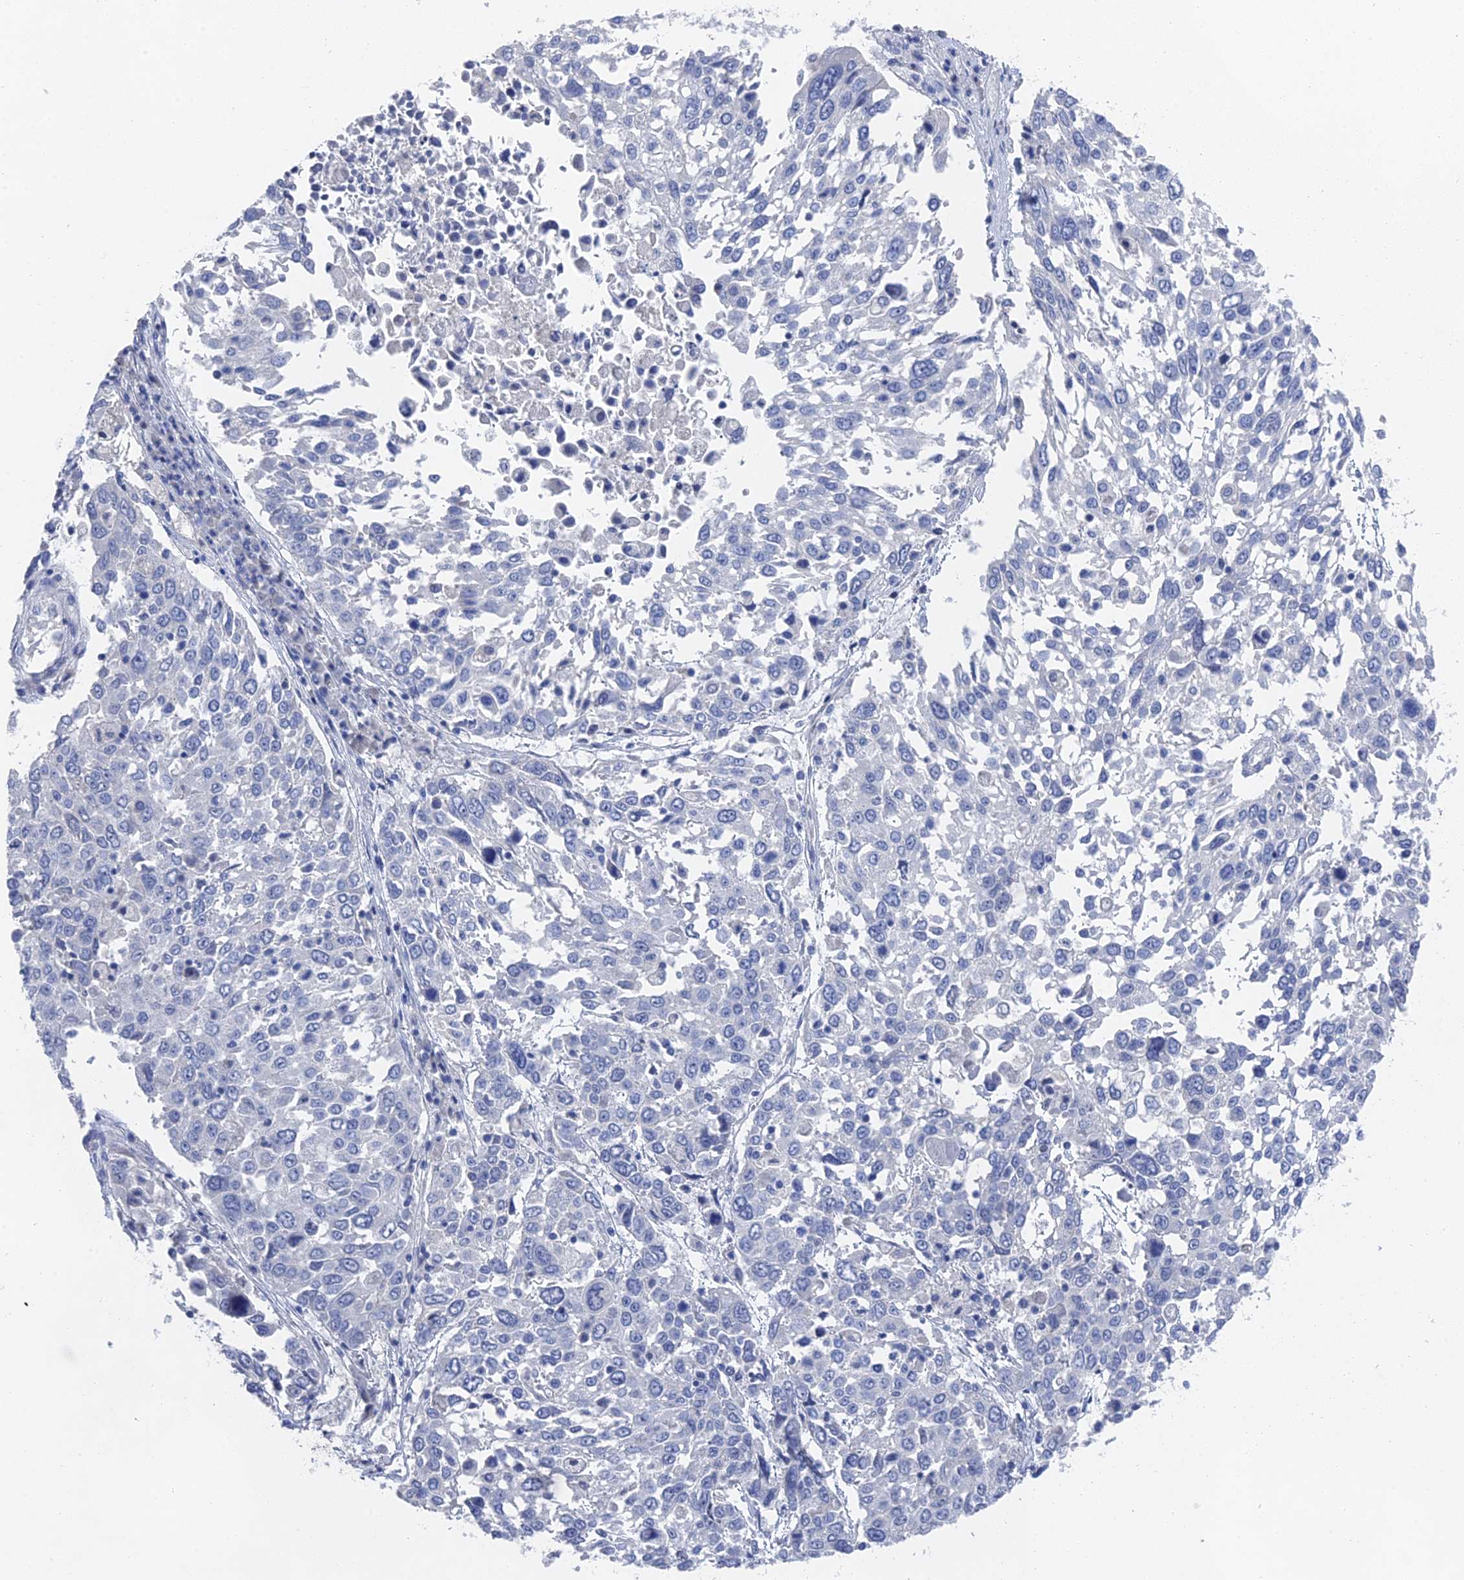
{"staining": {"intensity": "negative", "quantity": "none", "location": "none"}, "tissue": "lung cancer", "cell_type": "Tumor cells", "image_type": "cancer", "snomed": [{"axis": "morphology", "description": "Squamous cell carcinoma, NOS"}, {"axis": "topography", "description": "Lung"}], "caption": "Lung cancer was stained to show a protein in brown. There is no significant positivity in tumor cells. Nuclei are stained in blue.", "gene": "GFAP", "patient": {"sex": "male", "age": 65}}